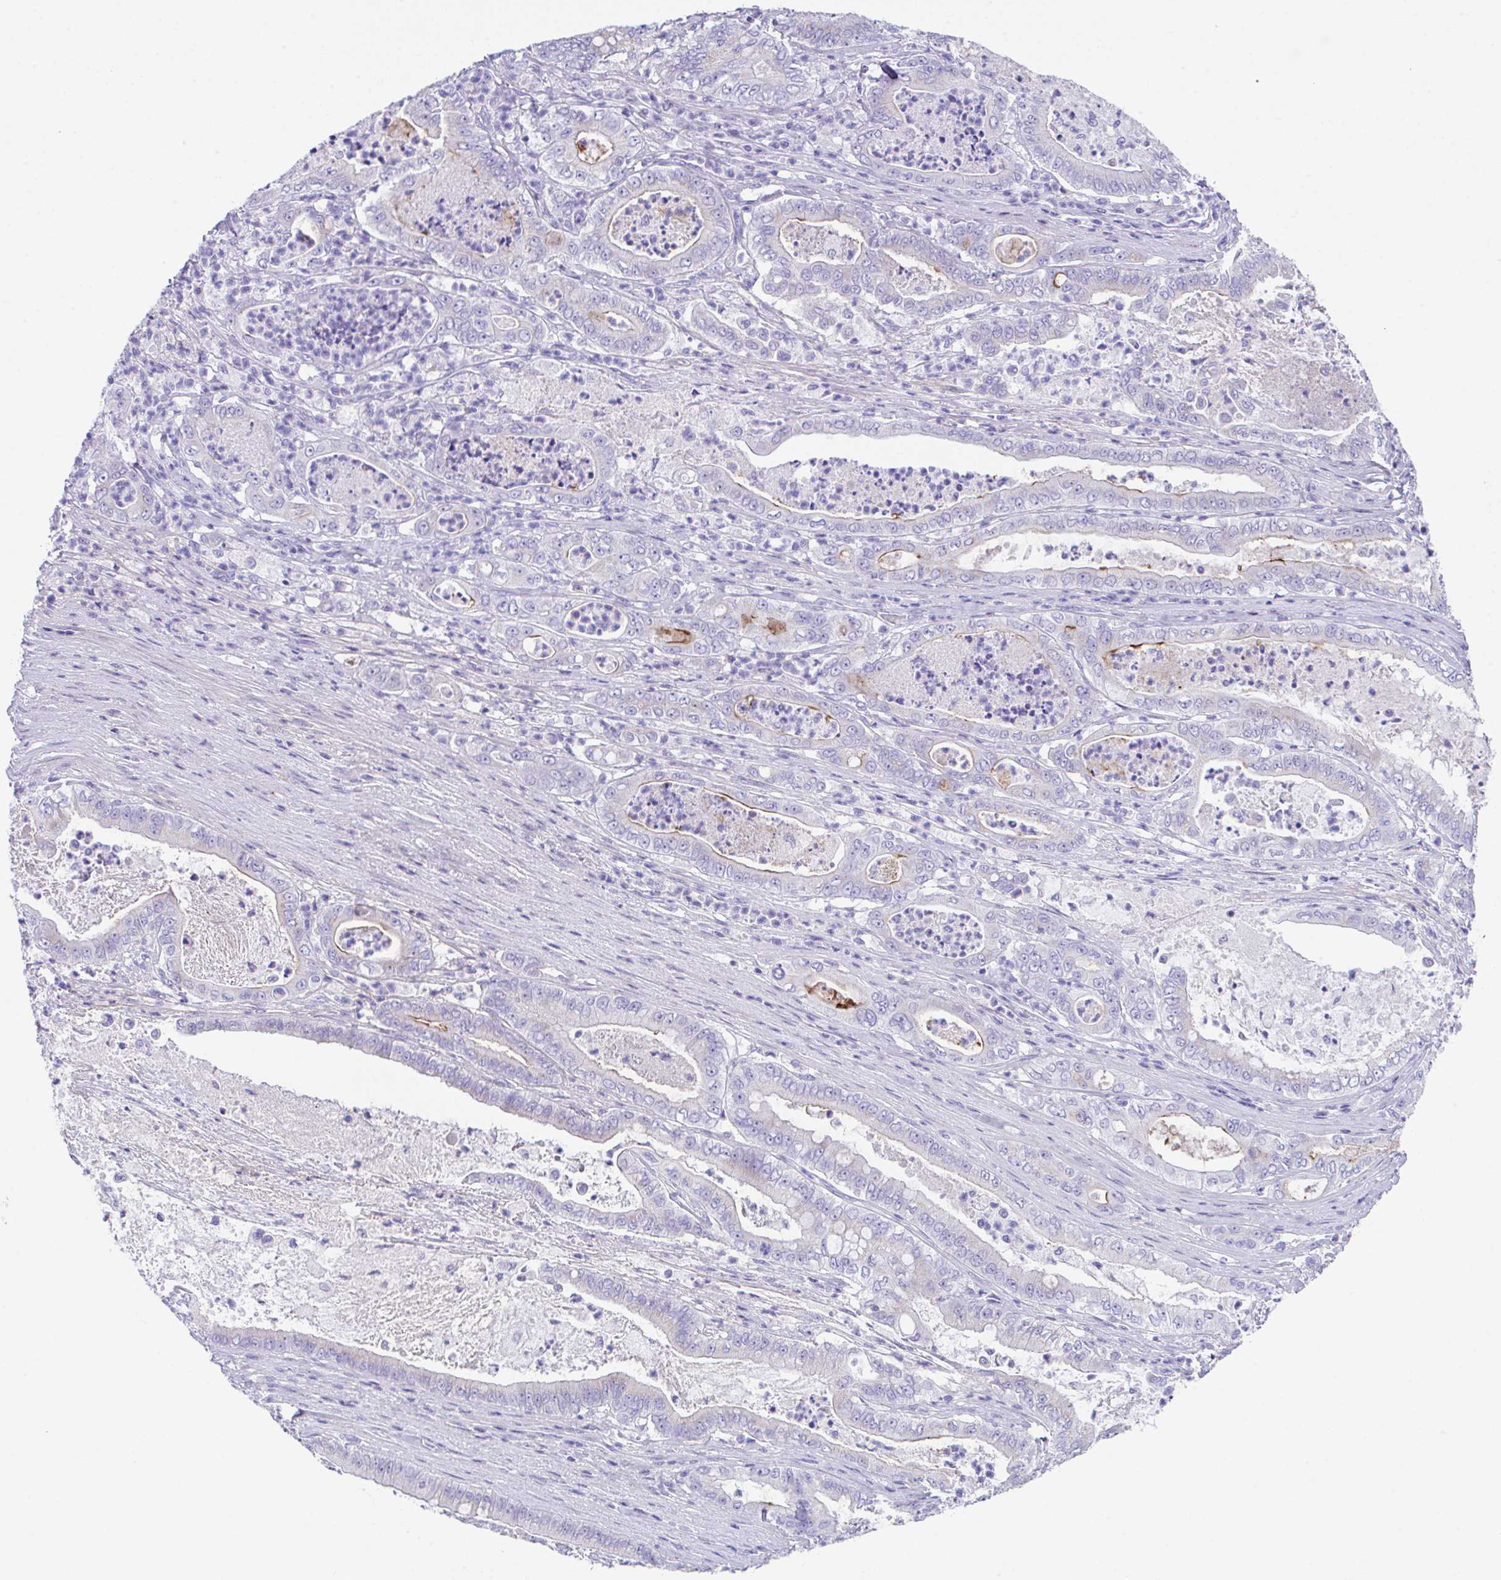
{"staining": {"intensity": "moderate", "quantity": "<25%", "location": "cytoplasmic/membranous"}, "tissue": "pancreatic cancer", "cell_type": "Tumor cells", "image_type": "cancer", "snomed": [{"axis": "morphology", "description": "Adenocarcinoma, NOS"}, {"axis": "topography", "description": "Pancreas"}], "caption": "Immunohistochemical staining of pancreatic cancer (adenocarcinoma) exhibits moderate cytoplasmic/membranous protein staining in about <25% of tumor cells. The protein of interest is stained brown, and the nuclei are stained in blue (DAB IHC with brightfield microscopy, high magnification).", "gene": "SLC16A6", "patient": {"sex": "male", "age": 71}}